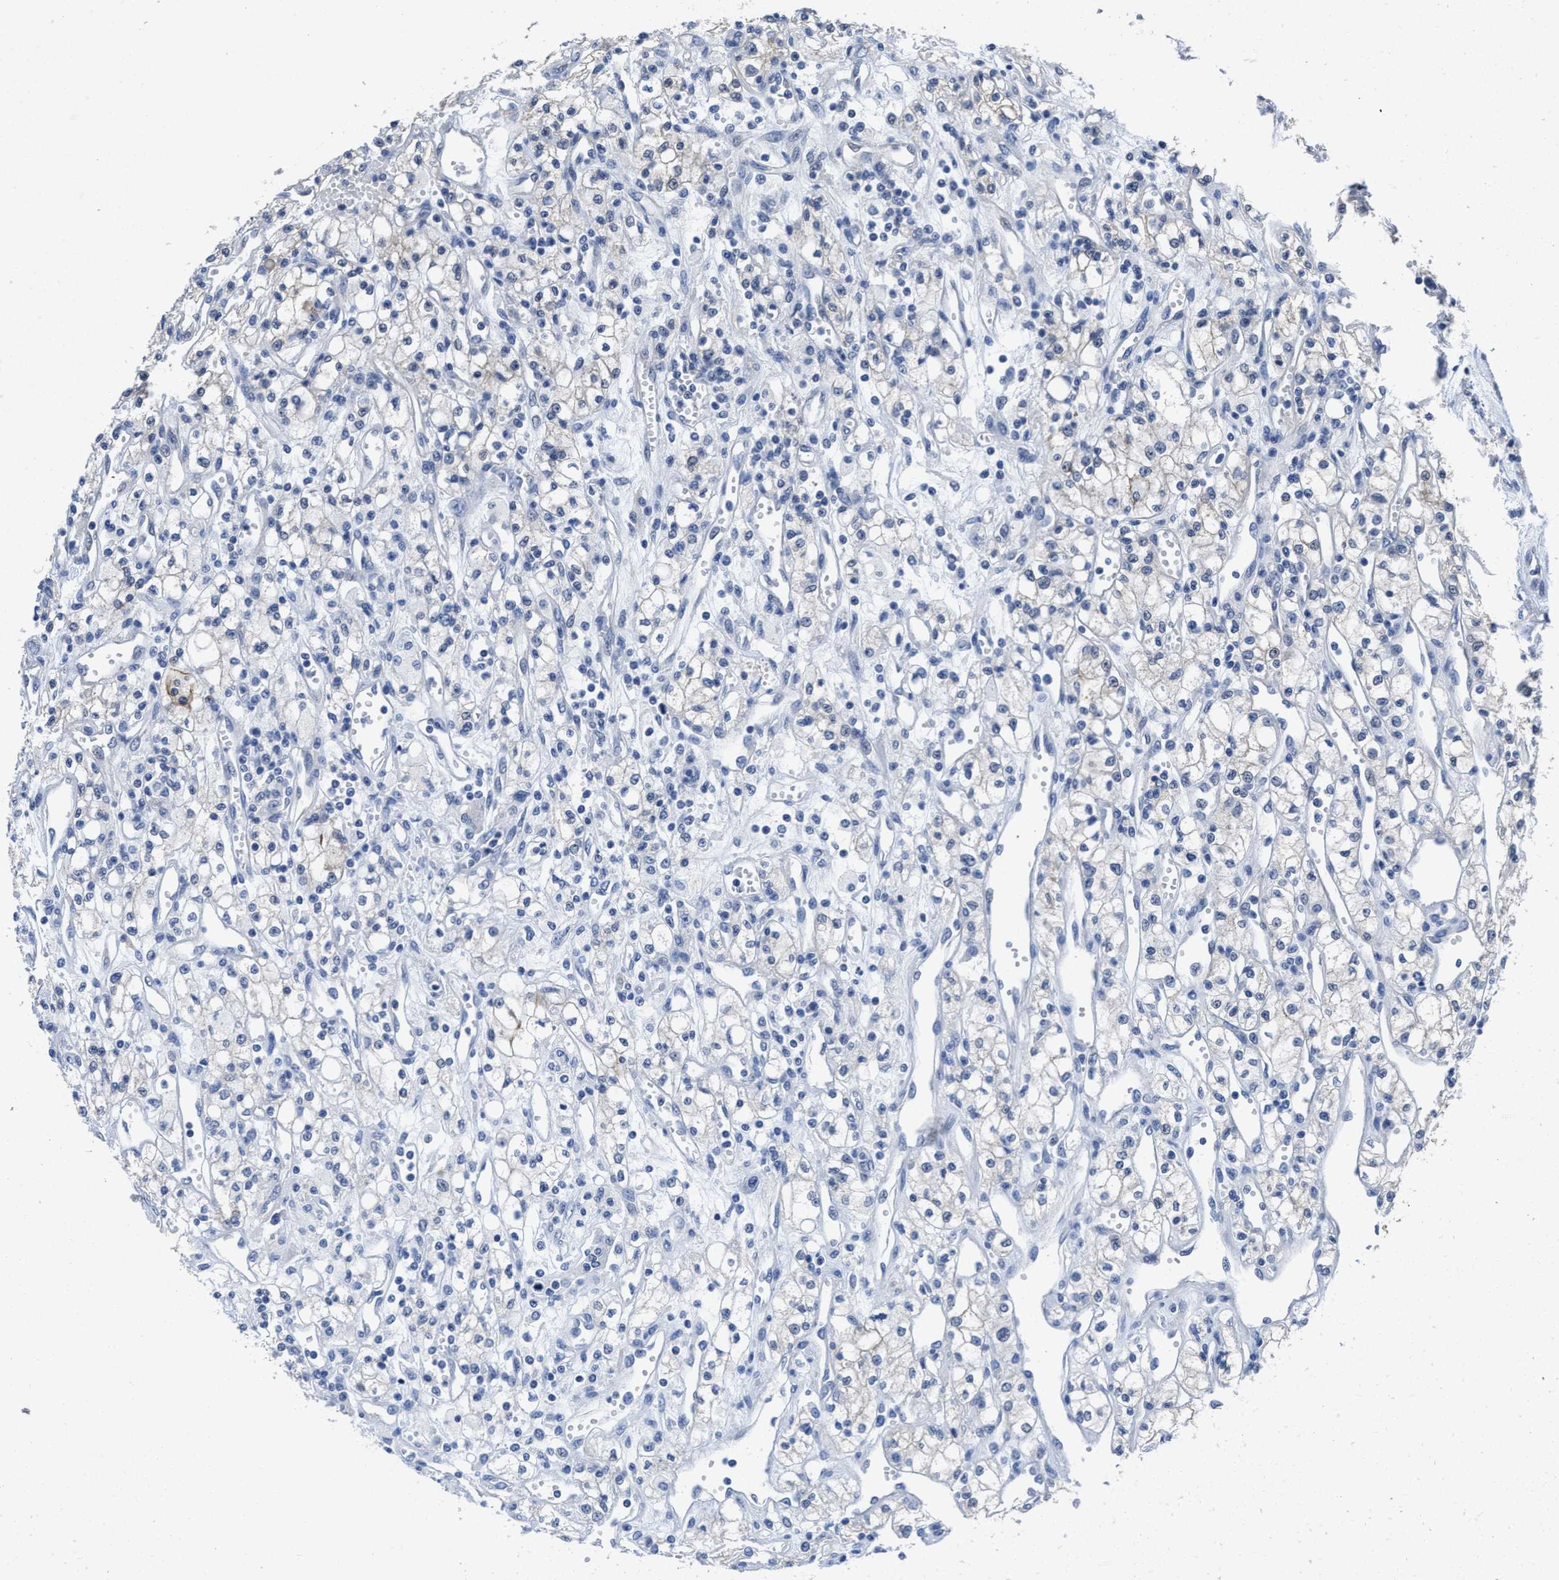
{"staining": {"intensity": "negative", "quantity": "none", "location": "none"}, "tissue": "renal cancer", "cell_type": "Tumor cells", "image_type": "cancer", "snomed": [{"axis": "morphology", "description": "Adenocarcinoma, NOS"}, {"axis": "topography", "description": "Kidney"}], "caption": "IHC of human renal cancer (adenocarcinoma) displays no staining in tumor cells.", "gene": "HOOK1", "patient": {"sex": "male", "age": 59}}